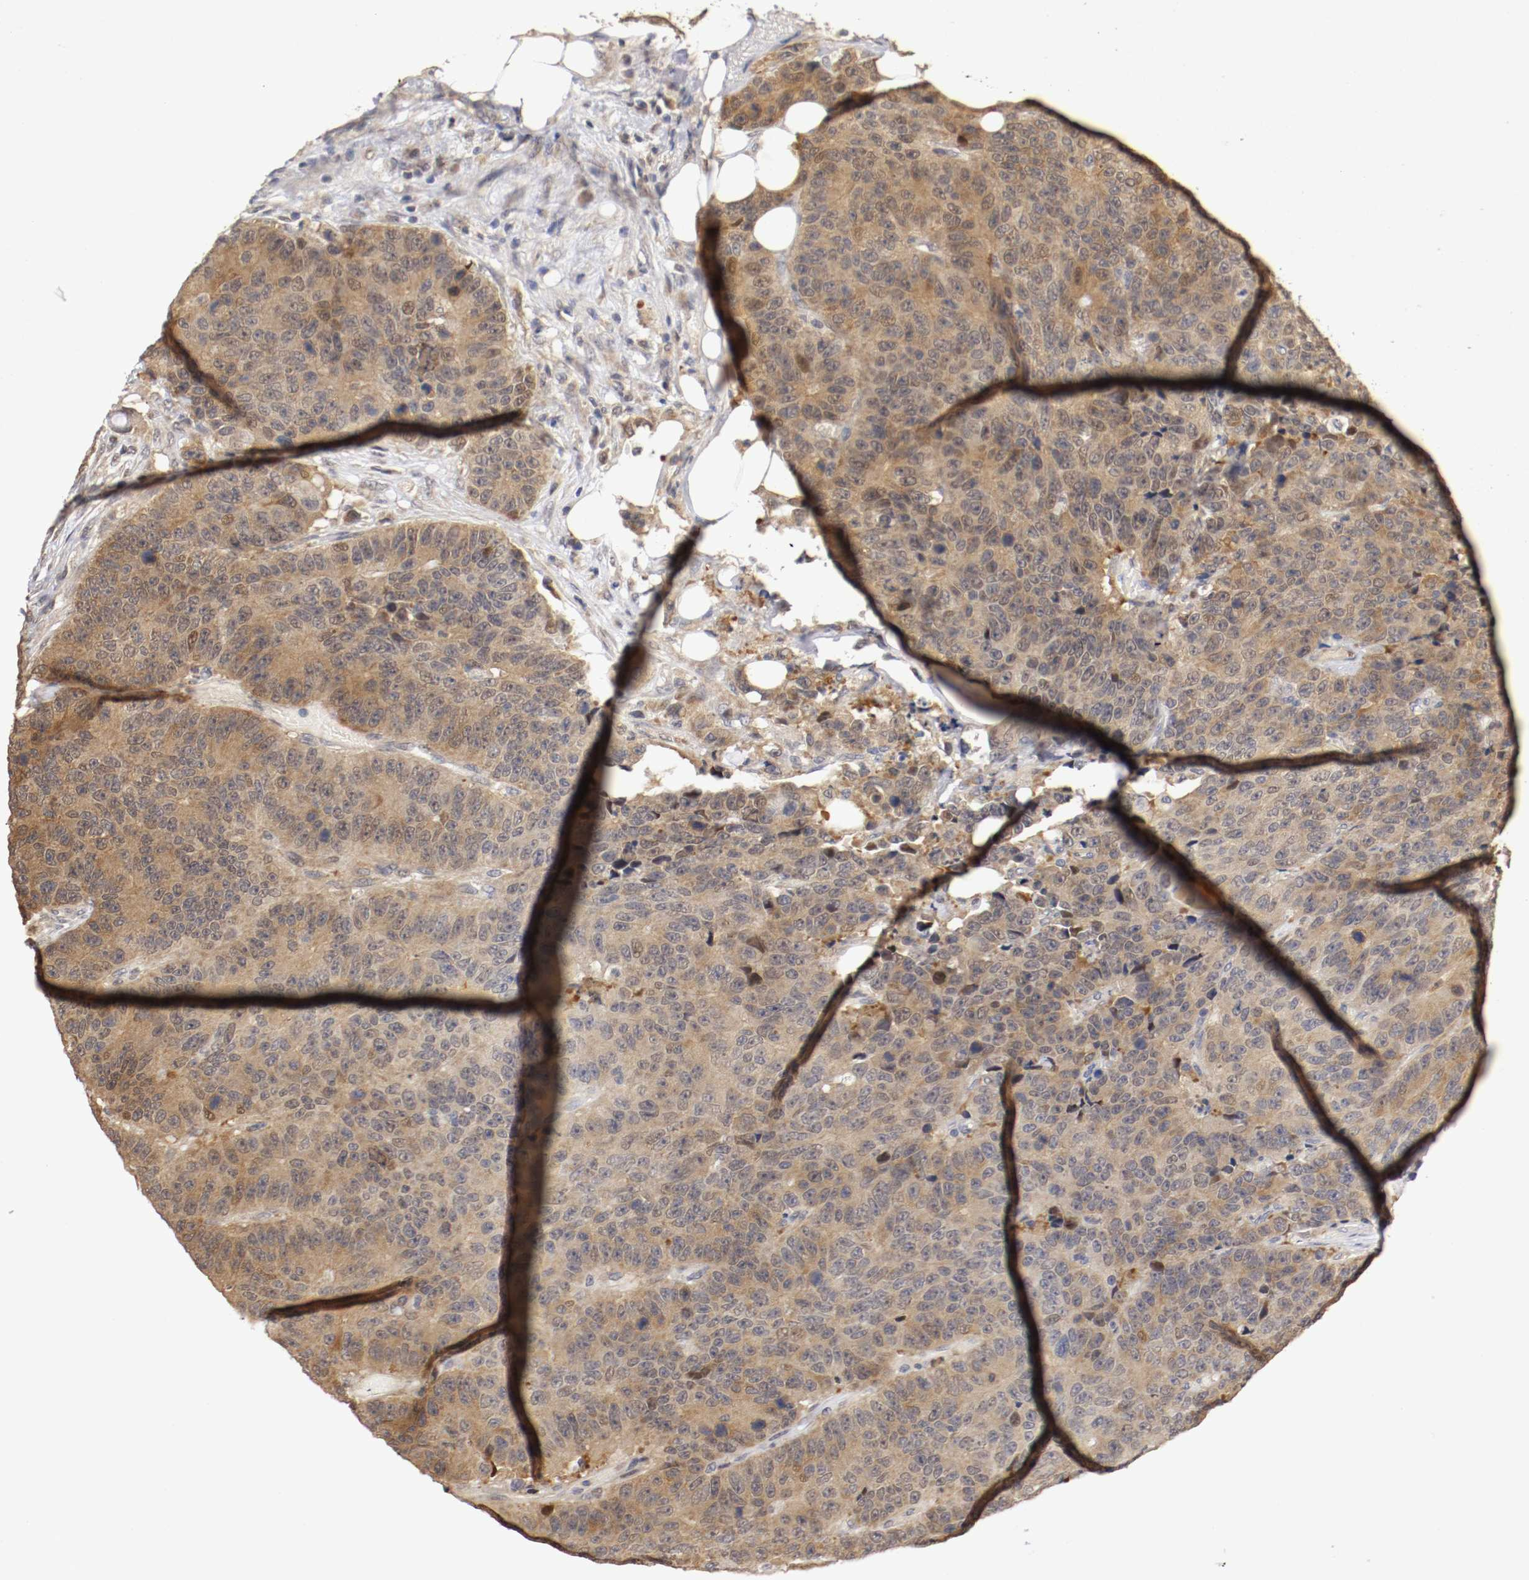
{"staining": {"intensity": "moderate", "quantity": ">75%", "location": "cytoplasmic/membranous,nuclear"}, "tissue": "colorectal cancer", "cell_type": "Tumor cells", "image_type": "cancer", "snomed": [{"axis": "morphology", "description": "Adenocarcinoma, NOS"}, {"axis": "topography", "description": "Colon"}], "caption": "Adenocarcinoma (colorectal) stained with DAB (3,3'-diaminobenzidine) immunohistochemistry (IHC) demonstrates medium levels of moderate cytoplasmic/membranous and nuclear expression in about >75% of tumor cells. The protein of interest is stained brown, and the nuclei are stained in blue (DAB (3,3'-diaminobenzidine) IHC with brightfield microscopy, high magnification).", "gene": "TNFRSF1B", "patient": {"sex": "female", "age": 86}}